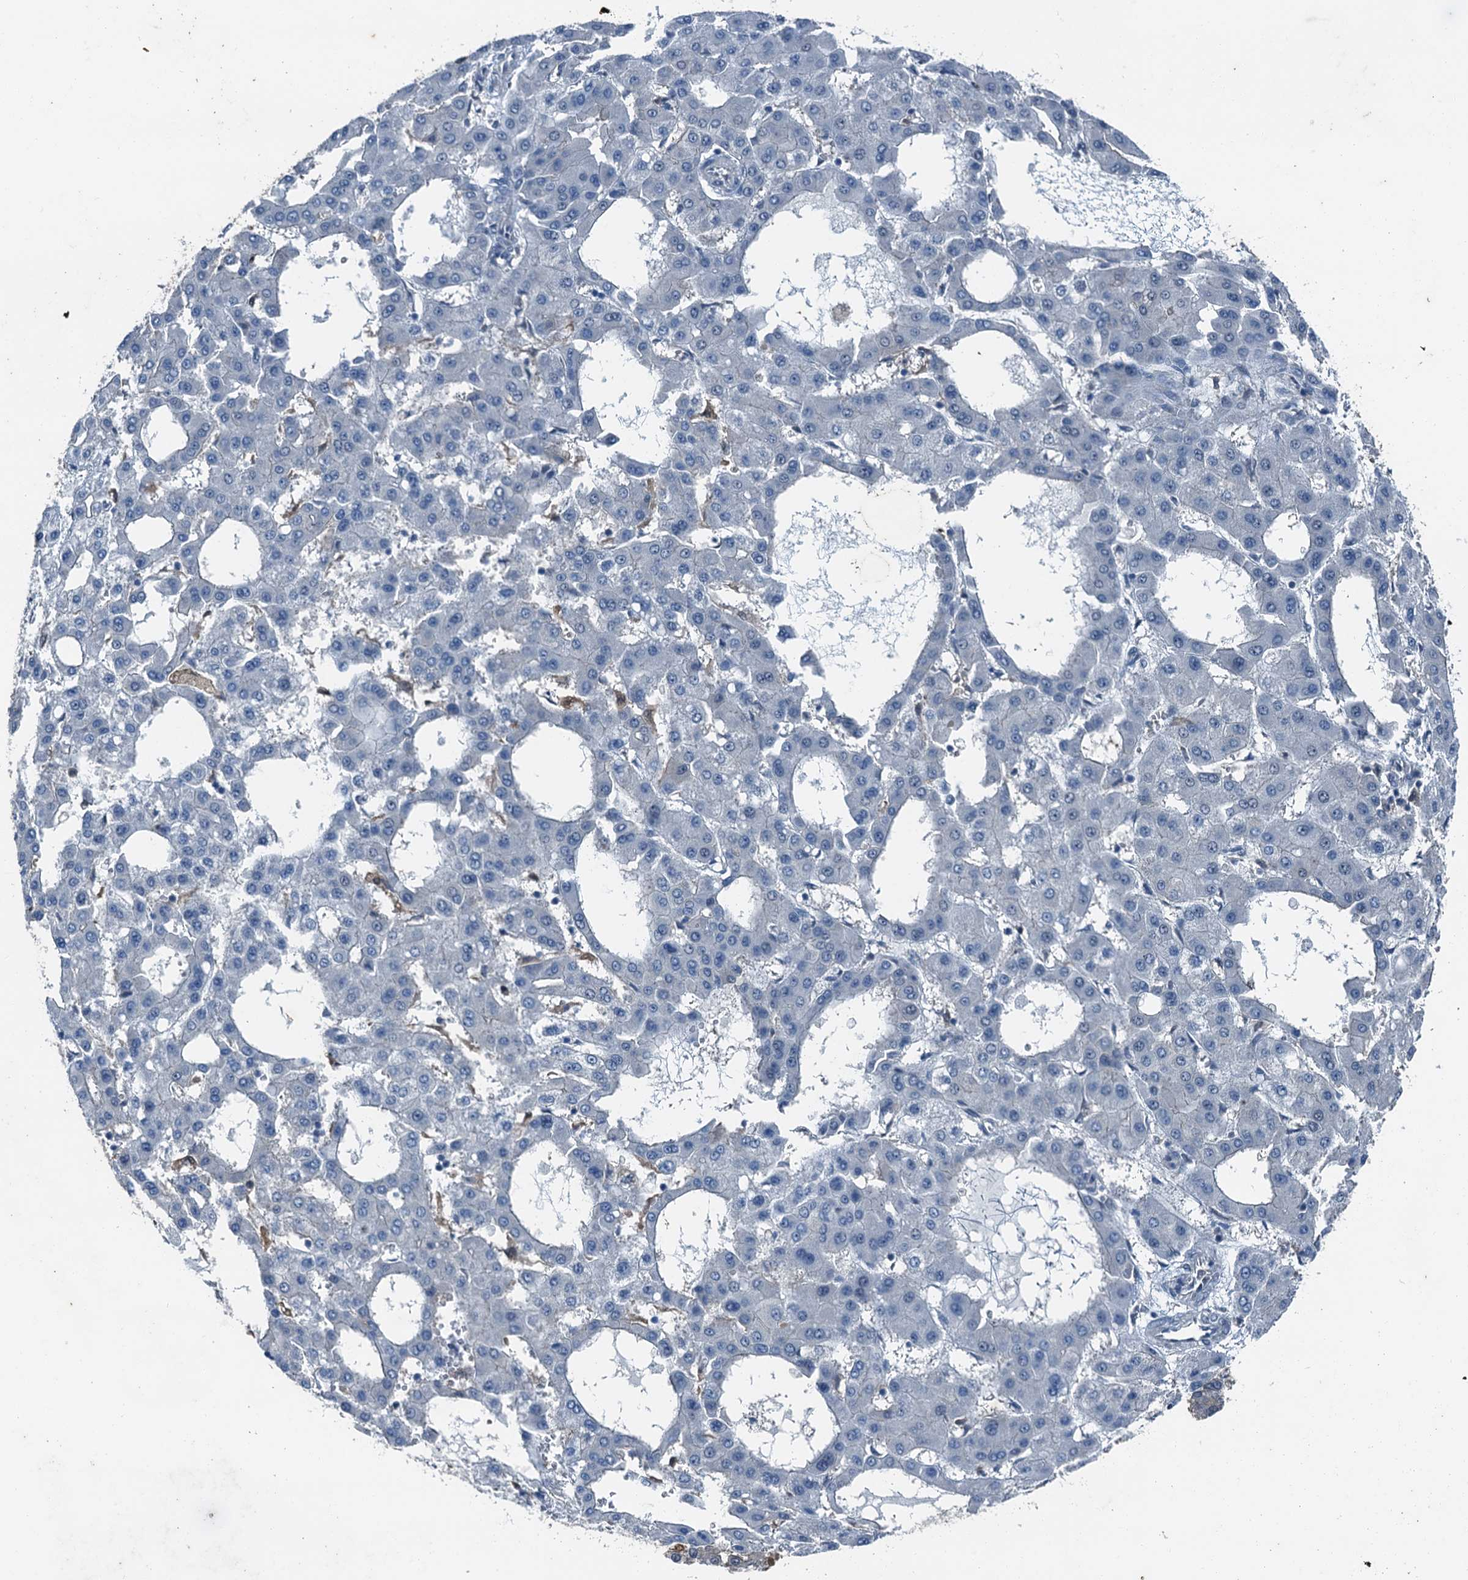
{"staining": {"intensity": "negative", "quantity": "none", "location": "none"}, "tissue": "liver cancer", "cell_type": "Tumor cells", "image_type": "cancer", "snomed": [{"axis": "morphology", "description": "Carcinoma, Hepatocellular, NOS"}, {"axis": "topography", "description": "Liver"}], "caption": "The immunohistochemistry image has no significant positivity in tumor cells of liver cancer (hepatocellular carcinoma) tissue.", "gene": "RNH1", "patient": {"sex": "male", "age": 47}}